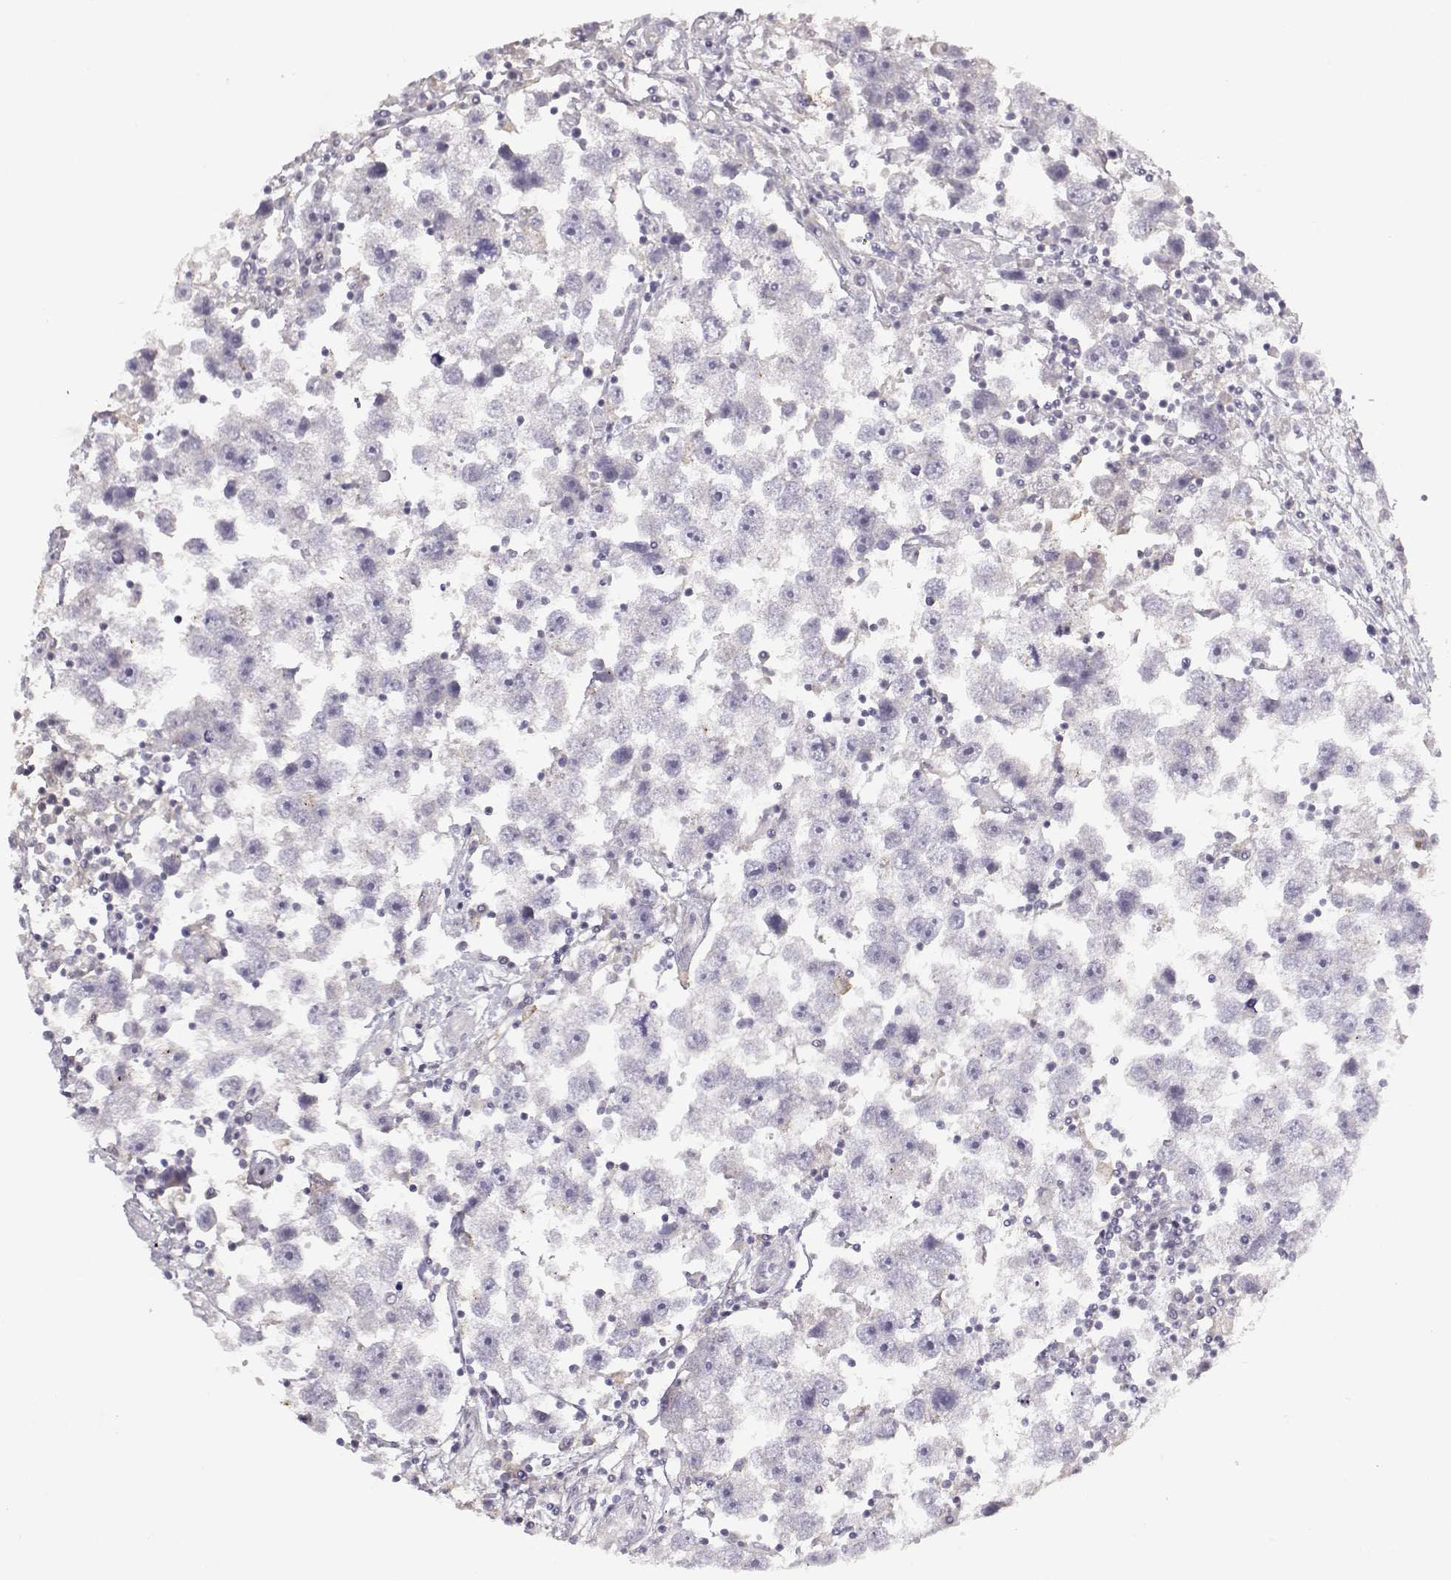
{"staining": {"intensity": "negative", "quantity": "none", "location": "none"}, "tissue": "testis cancer", "cell_type": "Tumor cells", "image_type": "cancer", "snomed": [{"axis": "morphology", "description": "Seminoma, NOS"}, {"axis": "topography", "description": "Testis"}], "caption": "Tumor cells show no significant protein staining in testis seminoma.", "gene": "VAV1", "patient": {"sex": "male", "age": 30}}